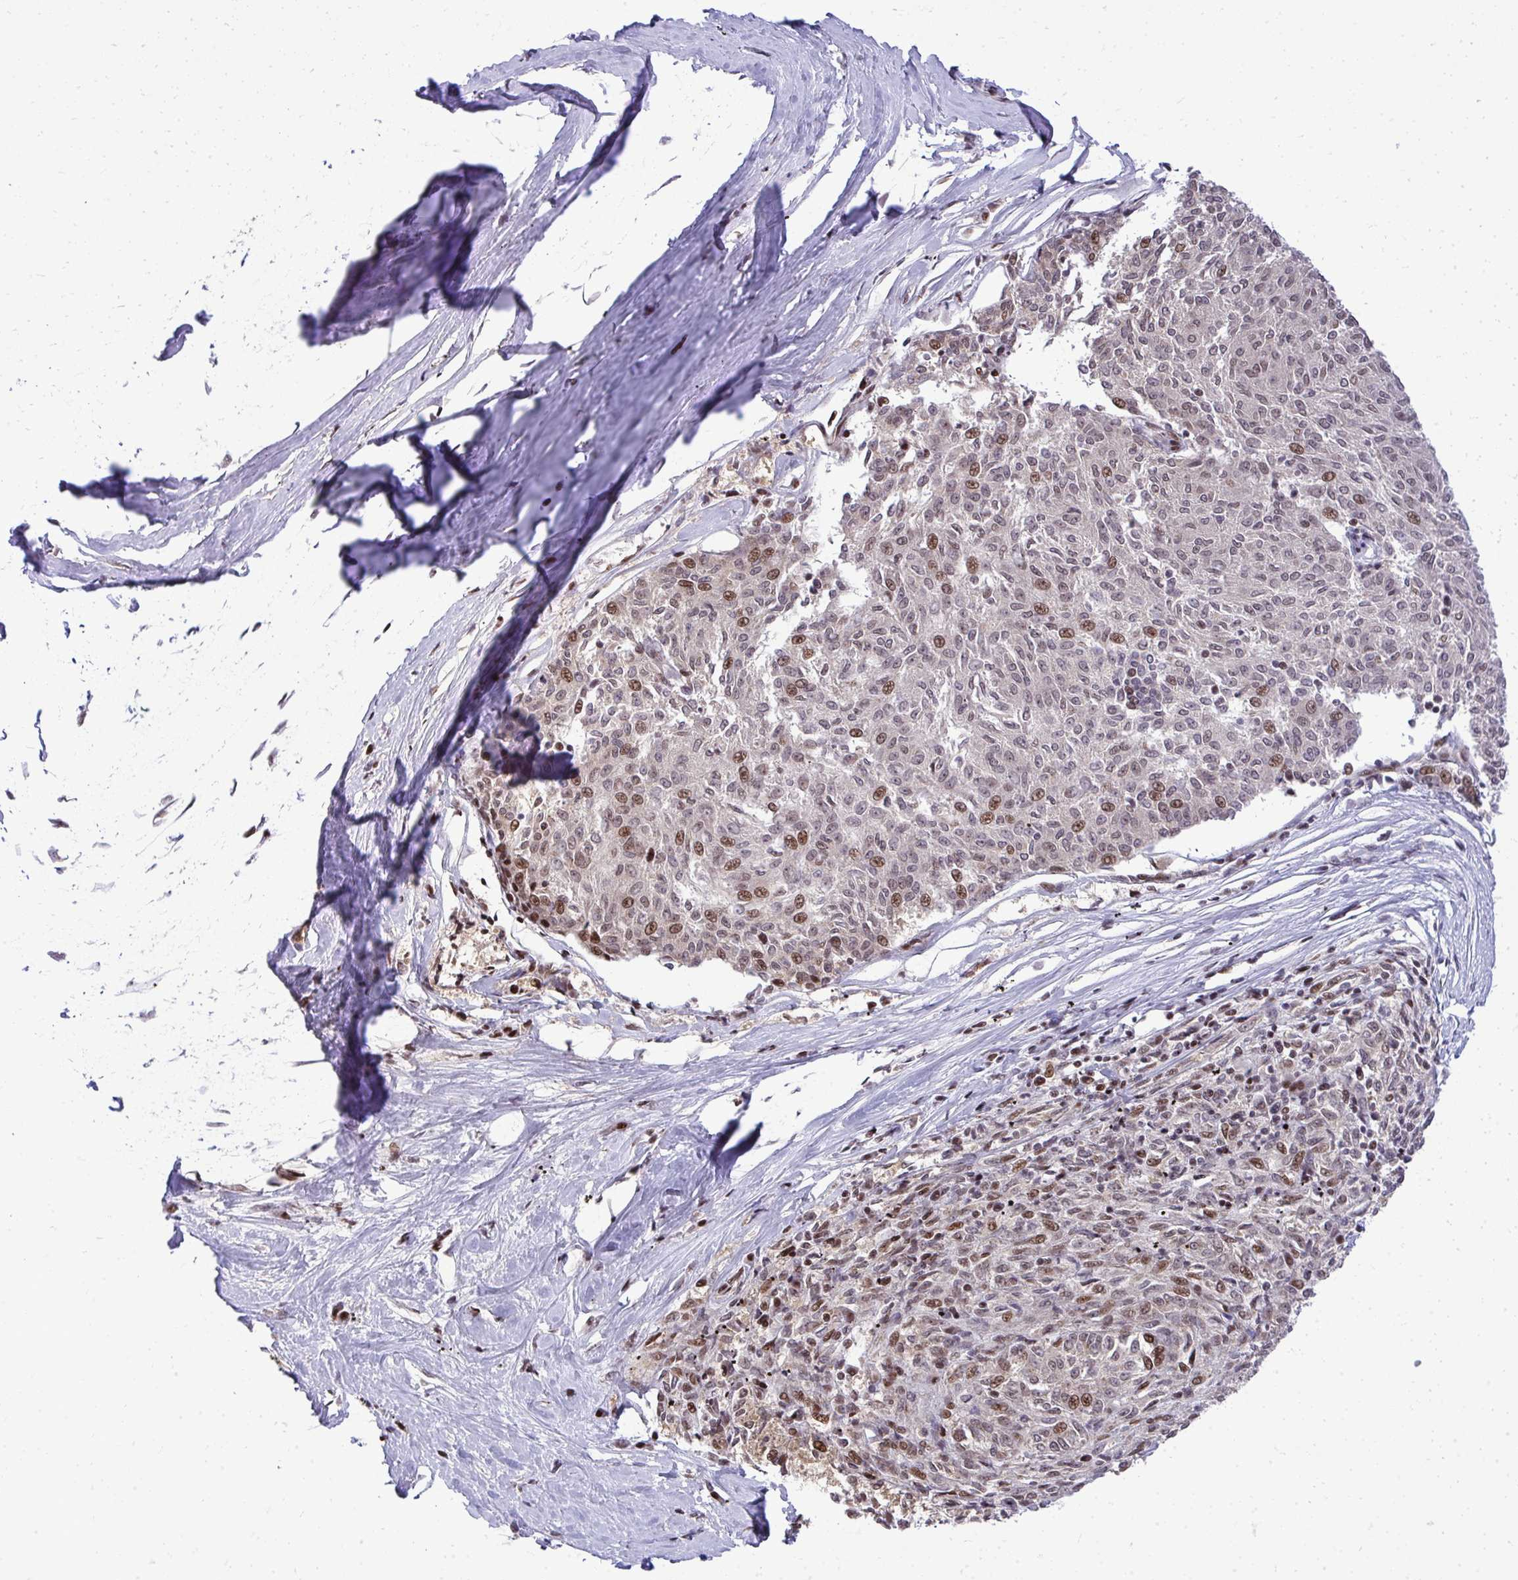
{"staining": {"intensity": "moderate", "quantity": "25%-75%", "location": "nuclear"}, "tissue": "melanoma", "cell_type": "Tumor cells", "image_type": "cancer", "snomed": [{"axis": "morphology", "description": "Malignant melanoma, NOS"}, {"axis": "topography", "description": "Skin"}], "caption": "There is medium levels of moderate nuclear expression in tumor cells of malignant melanoma, as demonstrated by immunohistochemical staining (brown color).", "gene": "PIGY", "patient": {"sex": "female", "age": 72}}